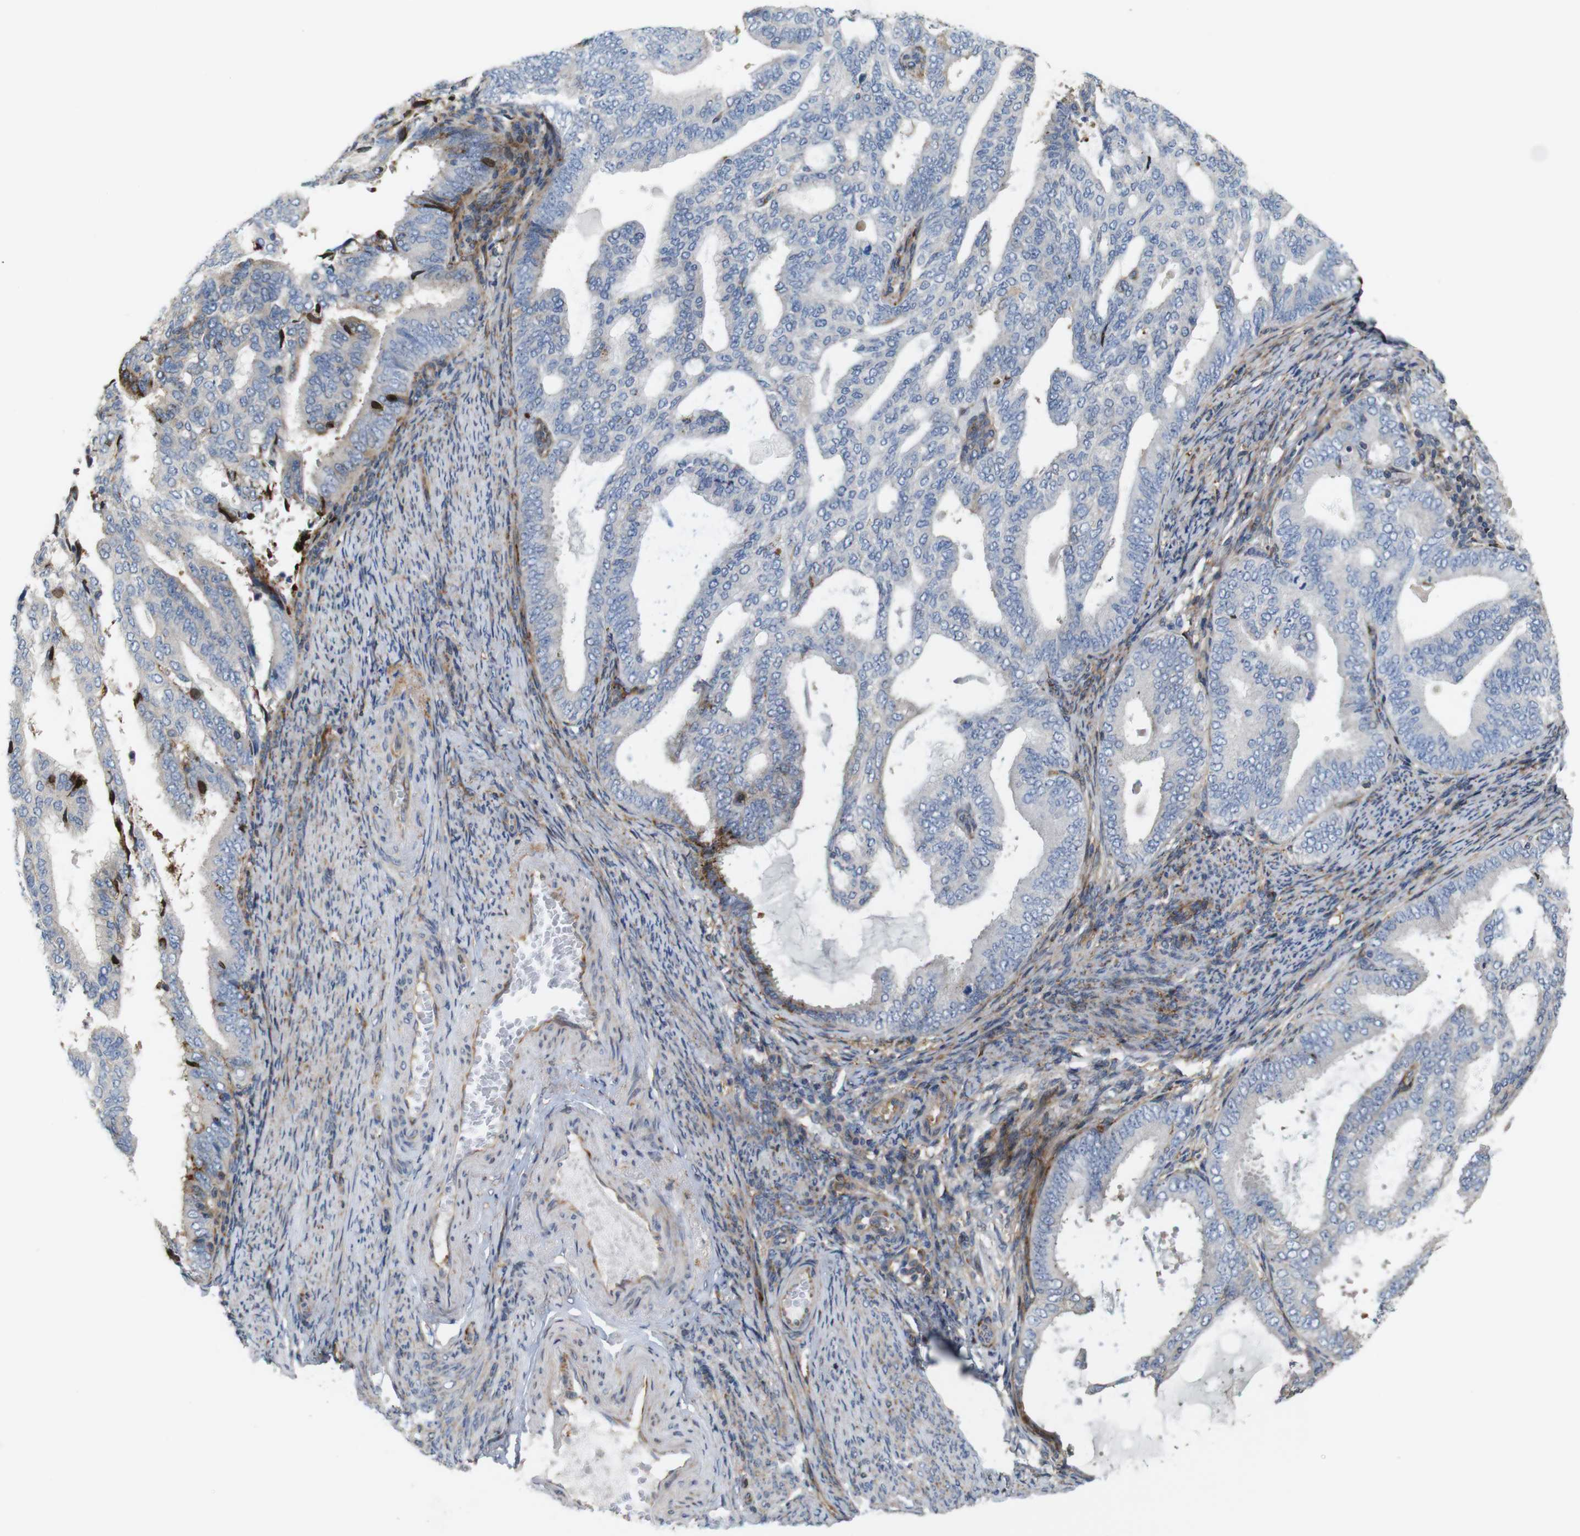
{"staining": {"intensity": "negative", "quantity": "none", "location": "none"}, "tissue": "endometrial cancer", "cell_type": "Tumor cells", "image_type": "cancer", "snomed": [{"axis": "morphology", "description": "Adenocarcinoma, NOS"}, {"axis": "topography", "description": "Endometrium"}], "caption": "DAB (3,3'-diaminobenzidine) immunohistochemical staining of human endometrial adenocarcinoma reveals no significant staining in tumor cells.", "gene": "PCOLCE2", "patient": {"sex": "female", "age": 58}}